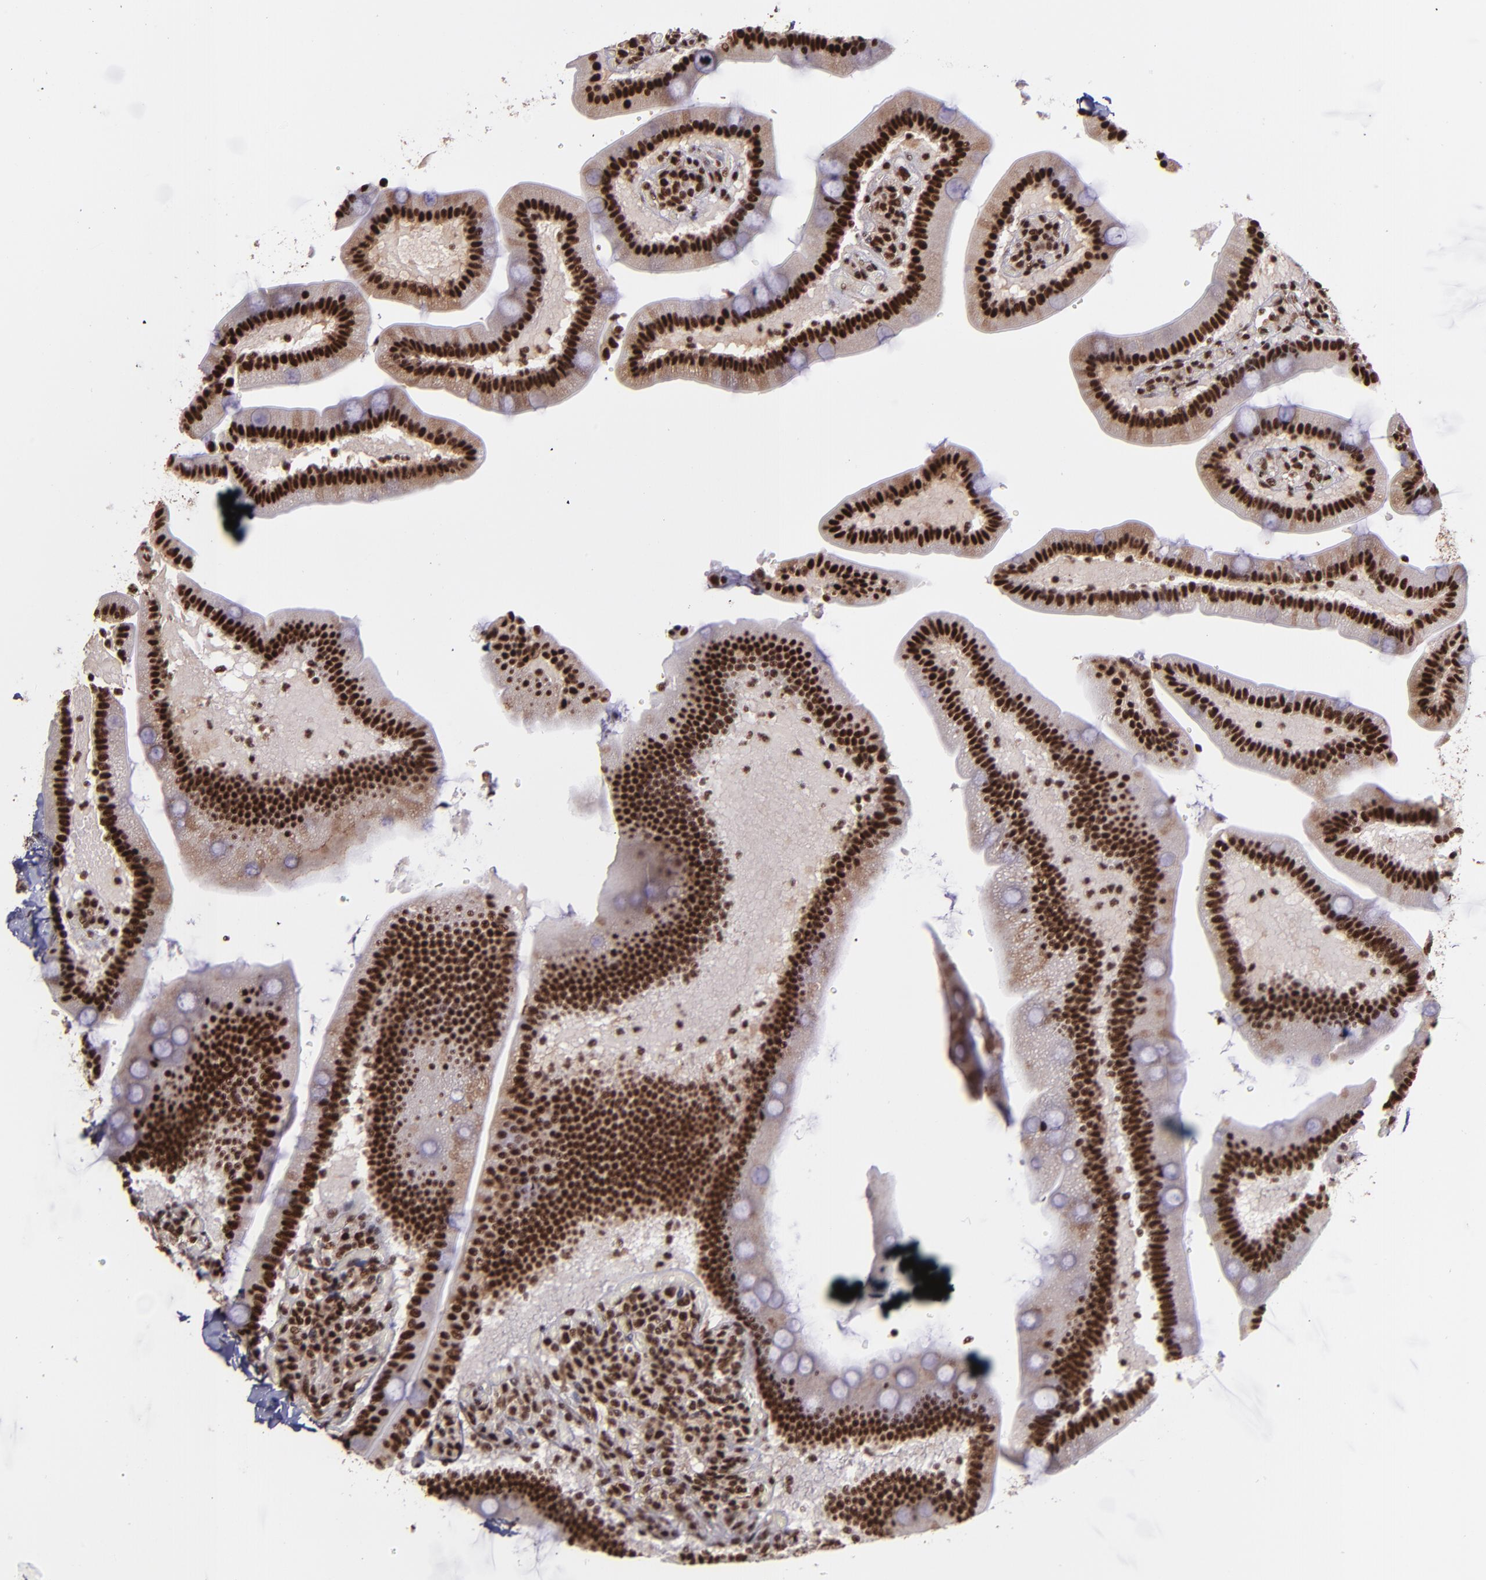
{"staining": {"intensity": "strong", "quantity": ">75%", "location": "nuclear"}, "tissue": "duodenum", "cell_type": "Glandular cells", "image_type": "normal", "snomed": [{"axis": "morphology", "description": "Normal tissue, NOS"}, {"axis": "topography", "description": "Duodenum"}], "caption": "Duodenum stained for a protein (brown) demonstrates strong nuclear positive expression in approximately >75% of glandular cells.", "gene": "PQBP1", "patient": {"sex": "male", "age": 66}}